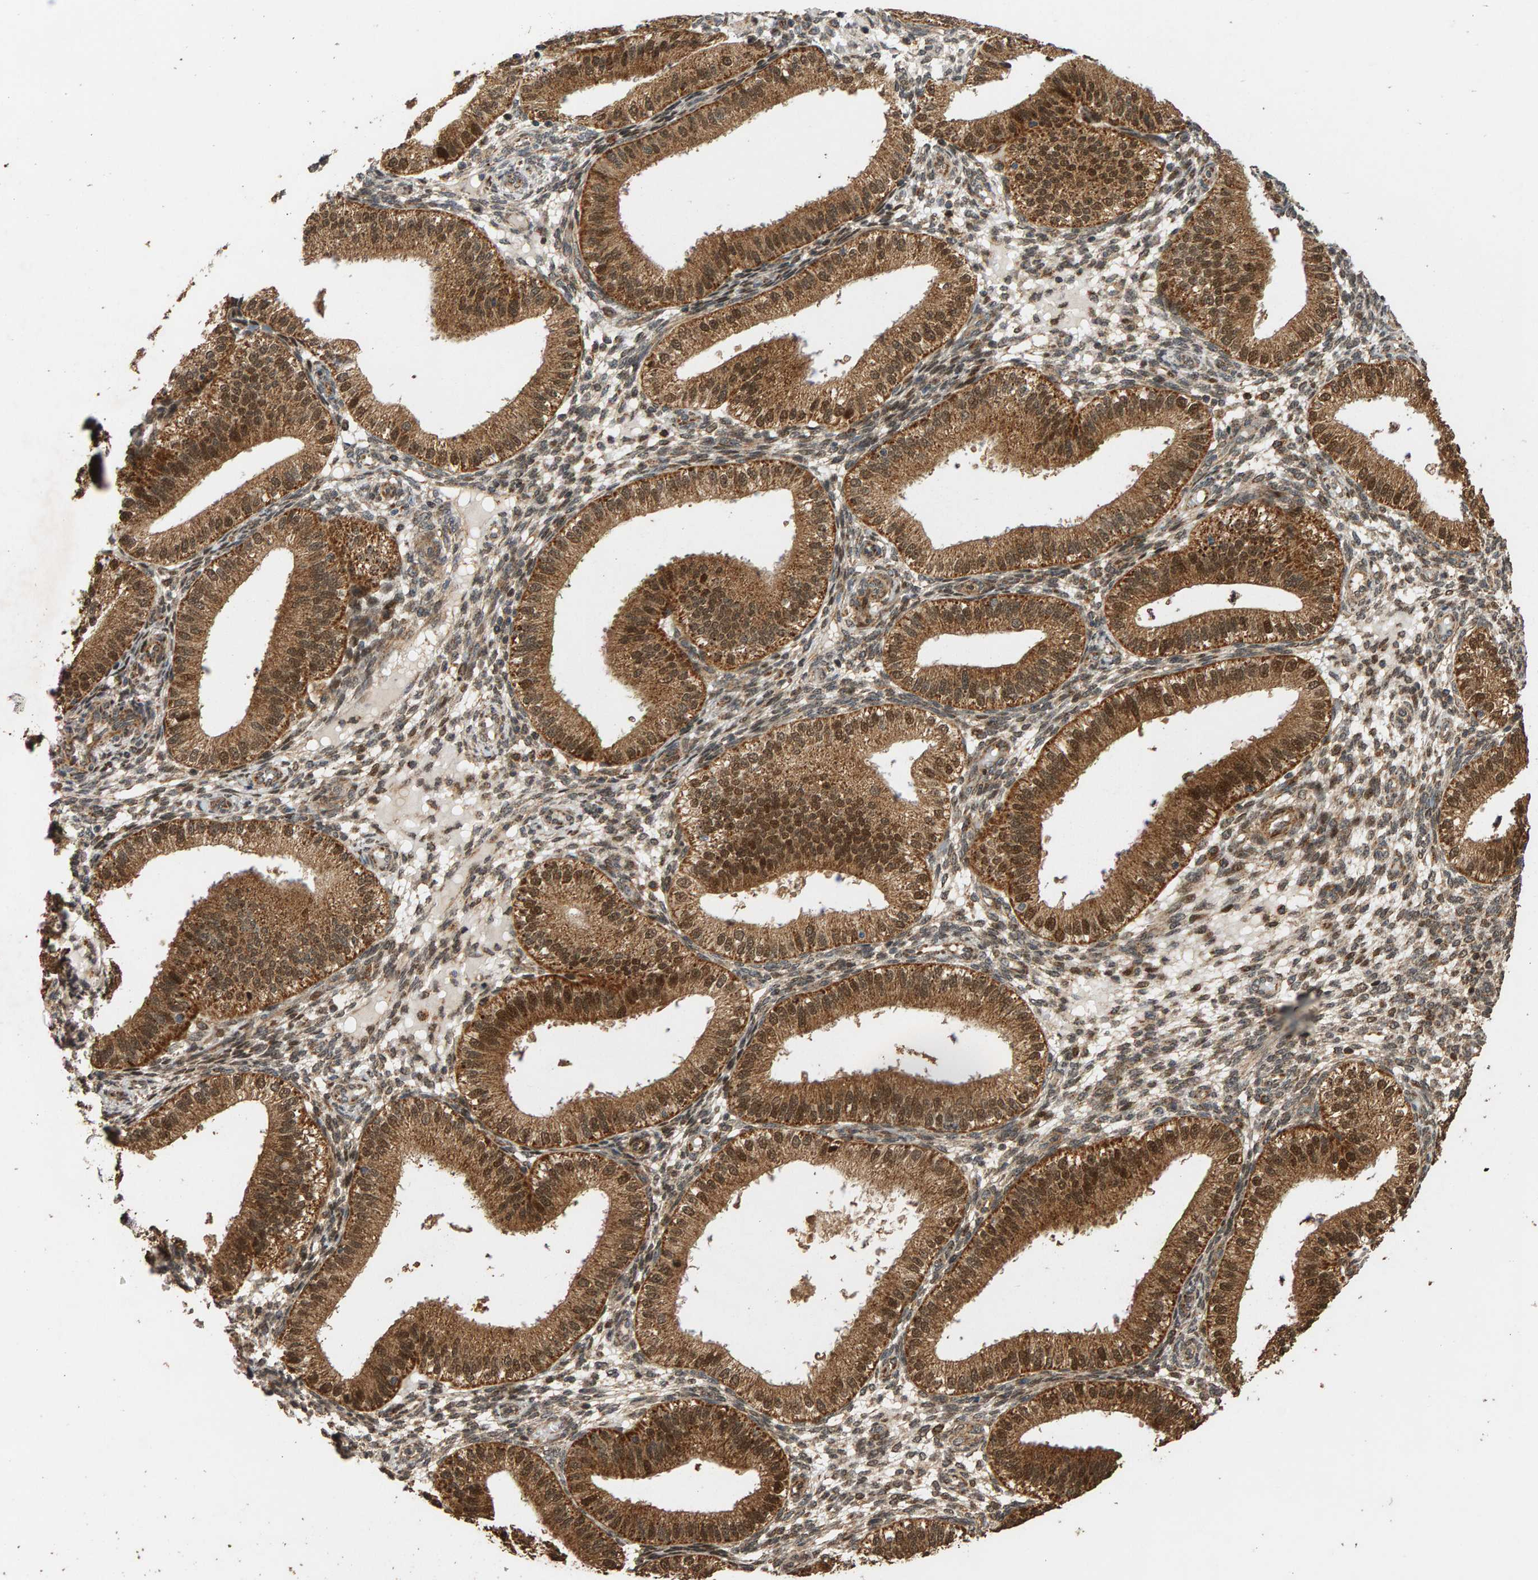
{"staining": {"intensity": "weak", "quantity": ">75%", "location": "cytoplasmic/membranous,nuclear"}, "tissue": "endometrium", "cell_type": "Cells in endometrial stroma", "image_type": "normal", "snomed": [{"axis": "morphology", "description": "Normal tissue, NOS"}, {"axis": "topography", "description": "Endometrium"}], "caption": "Protein expression by immunohistochemistry reveals weak cytoplasmic/membranous,nuclear staining in approximately >75% of cells in endometrial stroma in normal endometrium.", "gene": "GSTK1", "patient": {"sex": "female", "age": 39}}